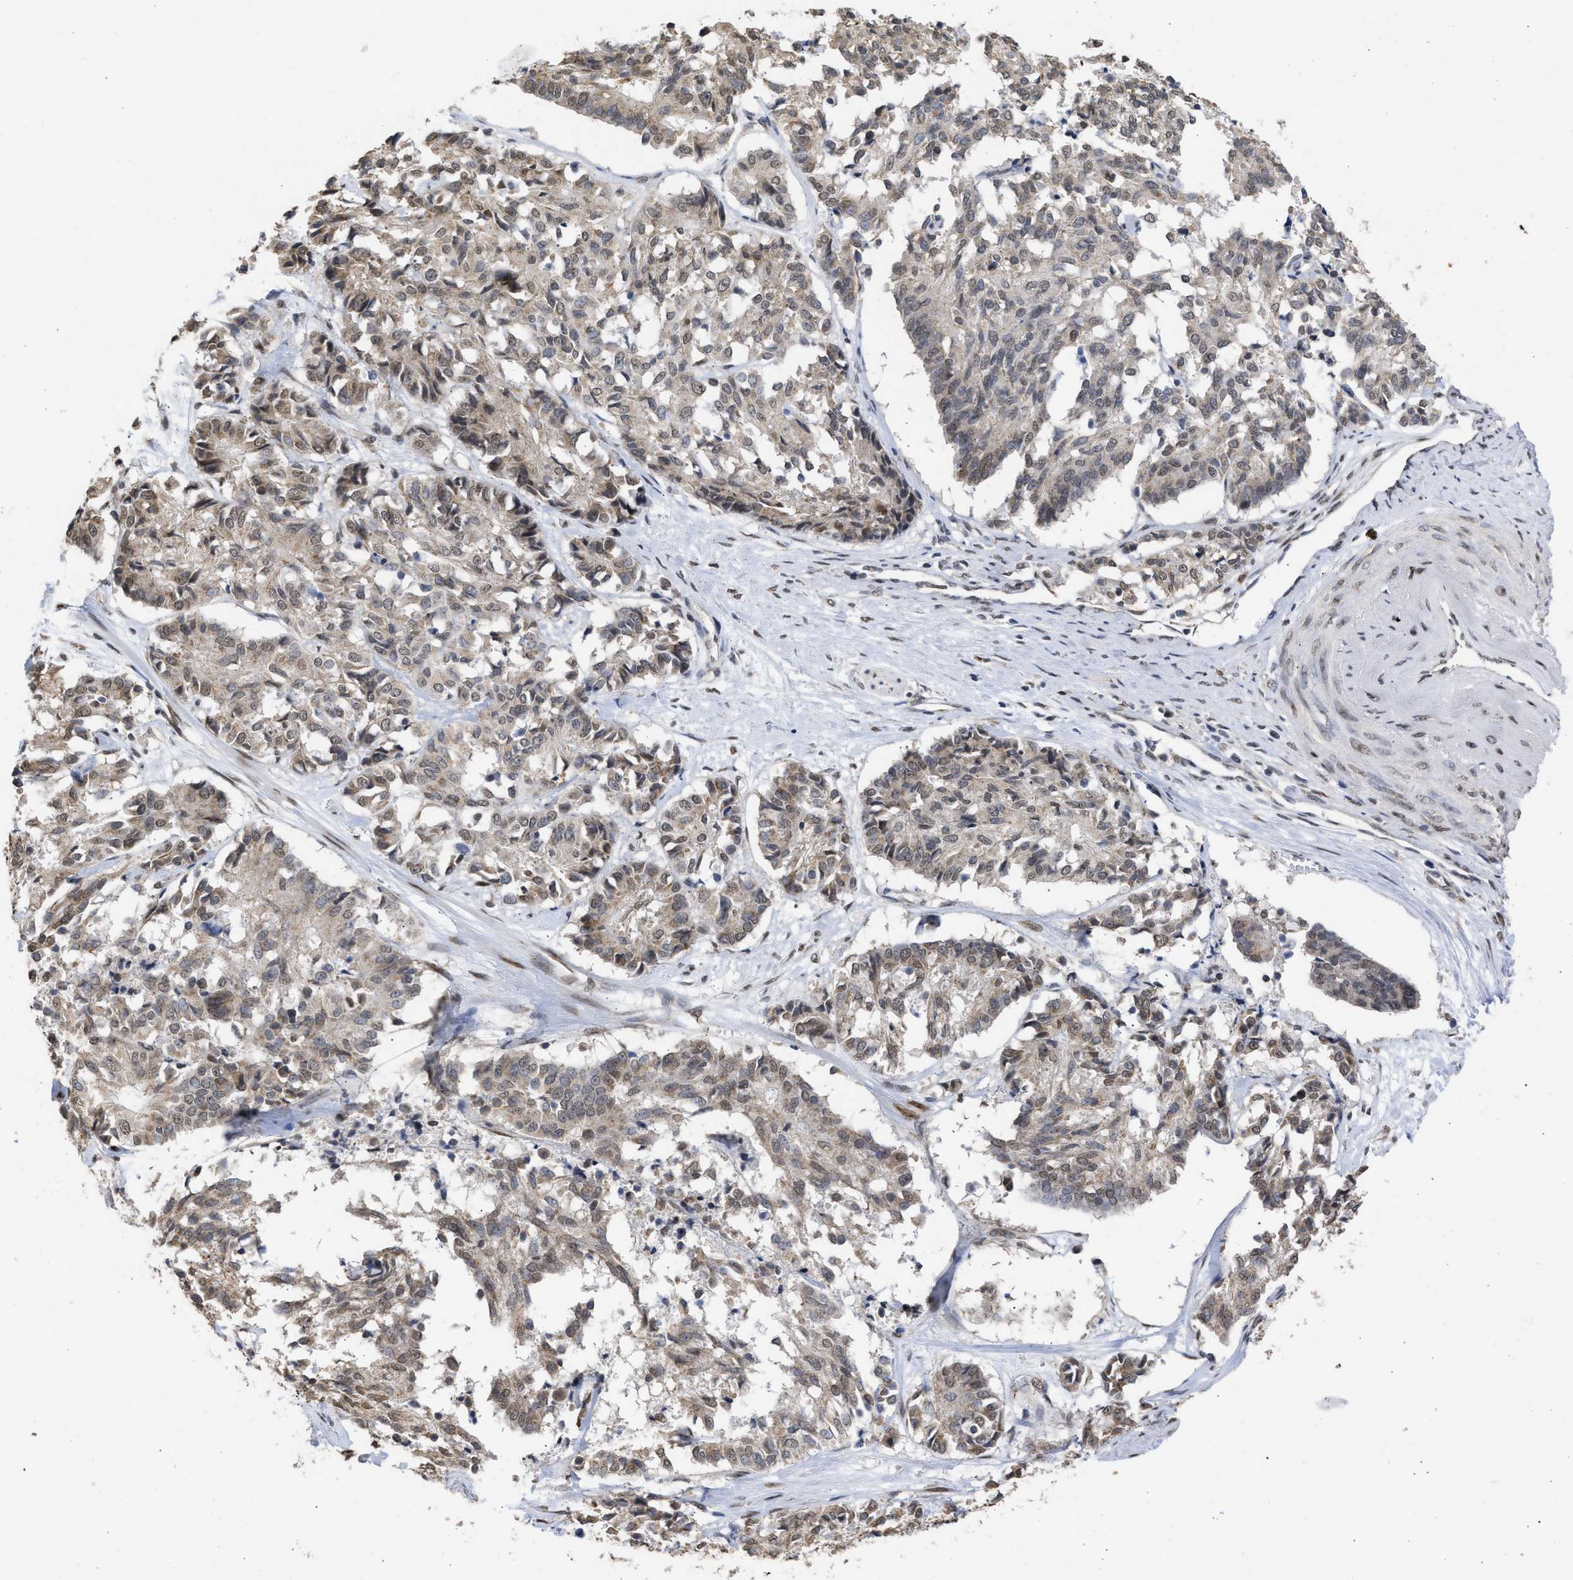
{"staining": {"intensity": "weak", "quantity": ">75%", "location": "cytoplasmic/membranous"}, "tissue": "cervical cancer", "cell_type": "Tumor cells", "image_type": "cancer", "snomed": [{"axis": "morphology", "description": "Squamous cell carcinoma, NOS"}, {"axis": "topography", "description": "Cervix"}], "caption": "A histopathology image showing weak cytoplasmic/membranous expression in about >75% of tumor cells in squamous cell carcinoma (cervical), as visualized by brown immunohistochemical staining.", "gene": "NUP35", "patient": {"sex": "female", "age": 35}}